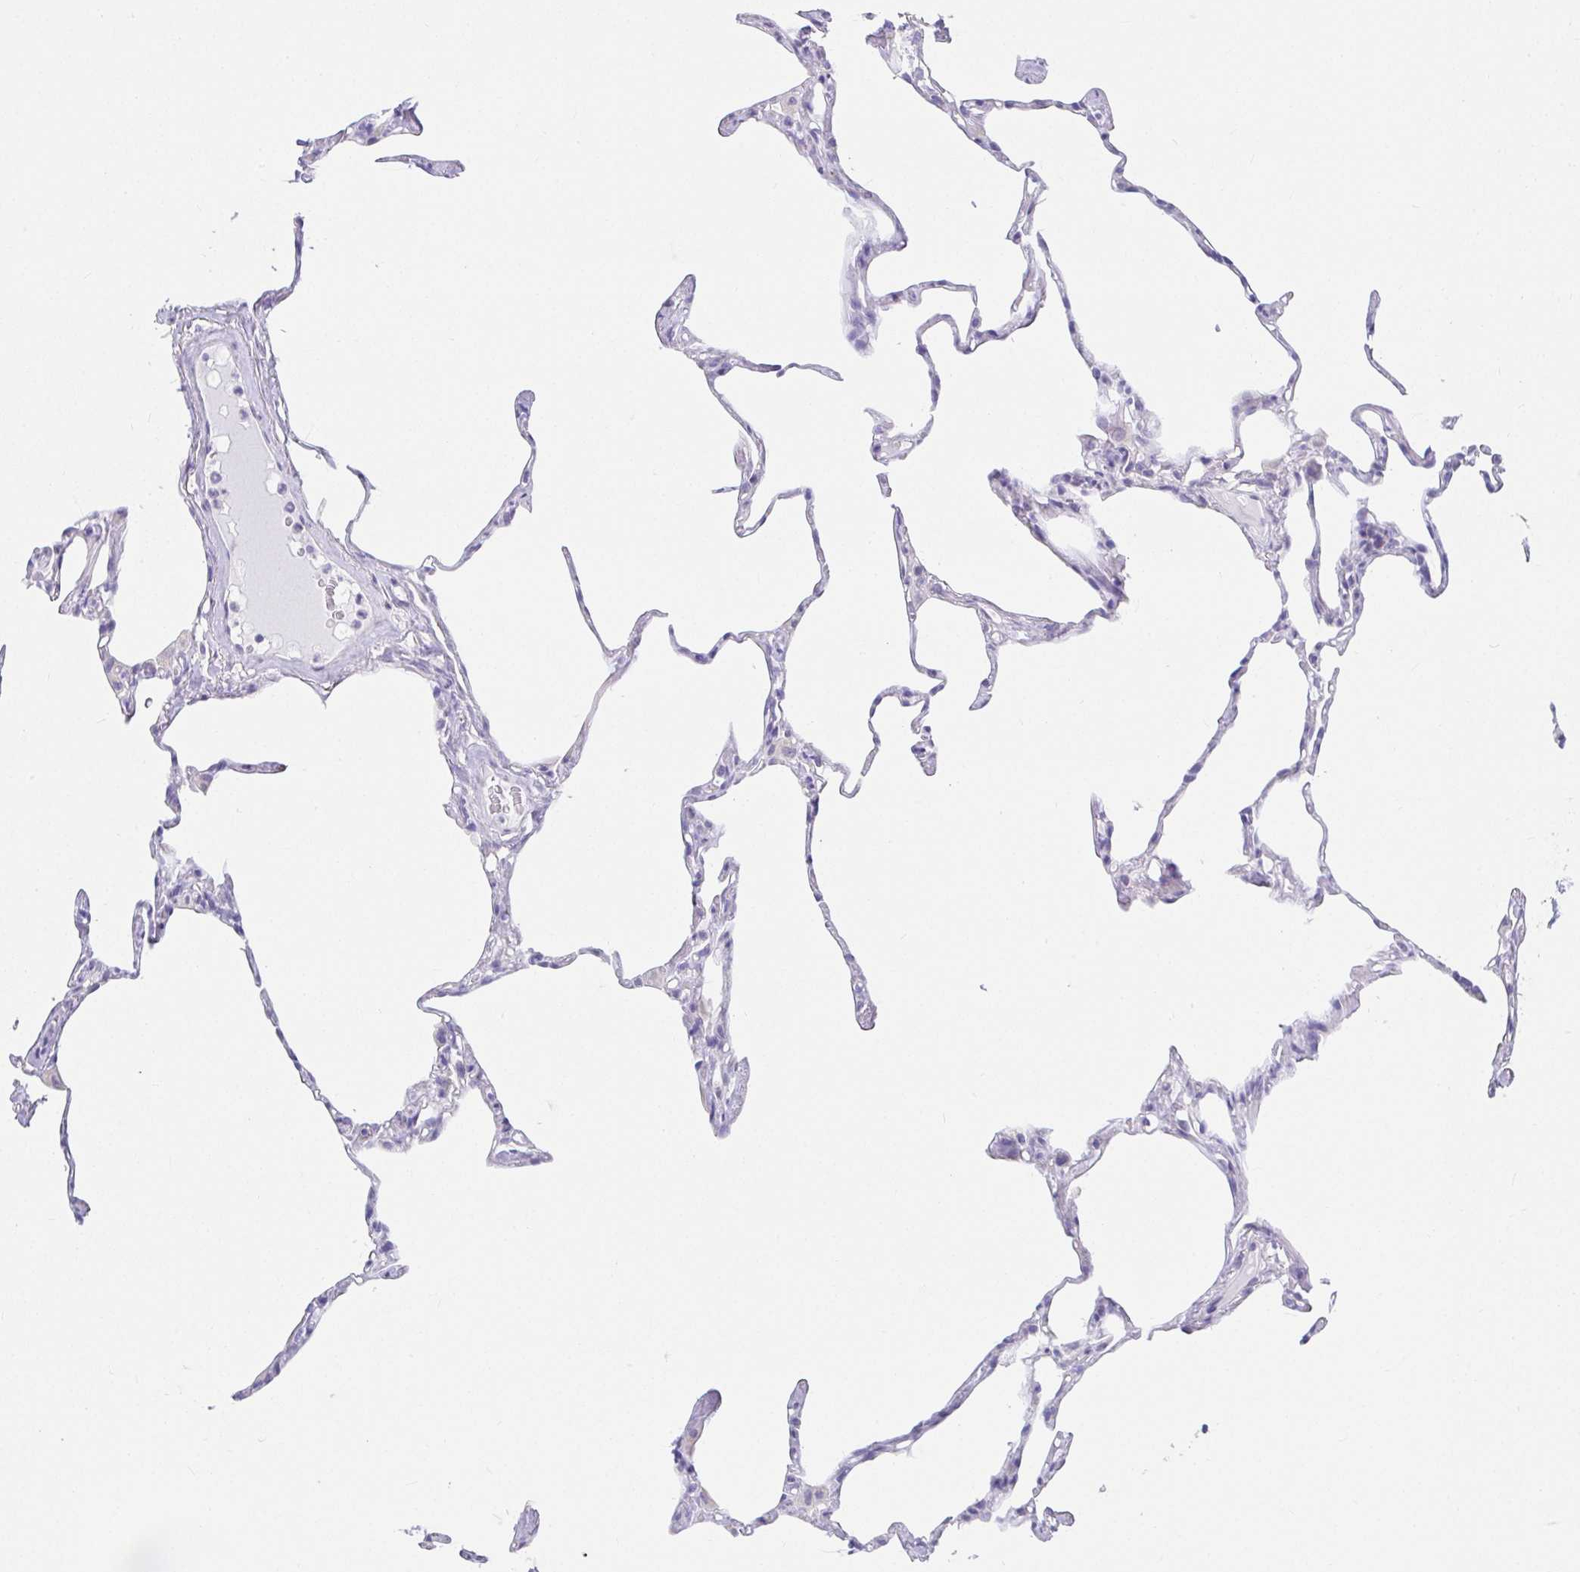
{"staining": {"intensity": "negative", "quantity": "none", "location": "none"}, "tissue": "lung", "cell_type": "Alveolar cells", "image_type": "normal", "snomed": [{"axis": "morphology", "description": "Normal tissue, NOS"}, {"axis": "topography", "description": "Lung"}], "caption": "IHC image of unremarkable human lung stained for a protein (brown), which exhibits no staining in alveolar cells.", "gene": "VGLL1", "patient": {"sex": "male", "age": 65}}